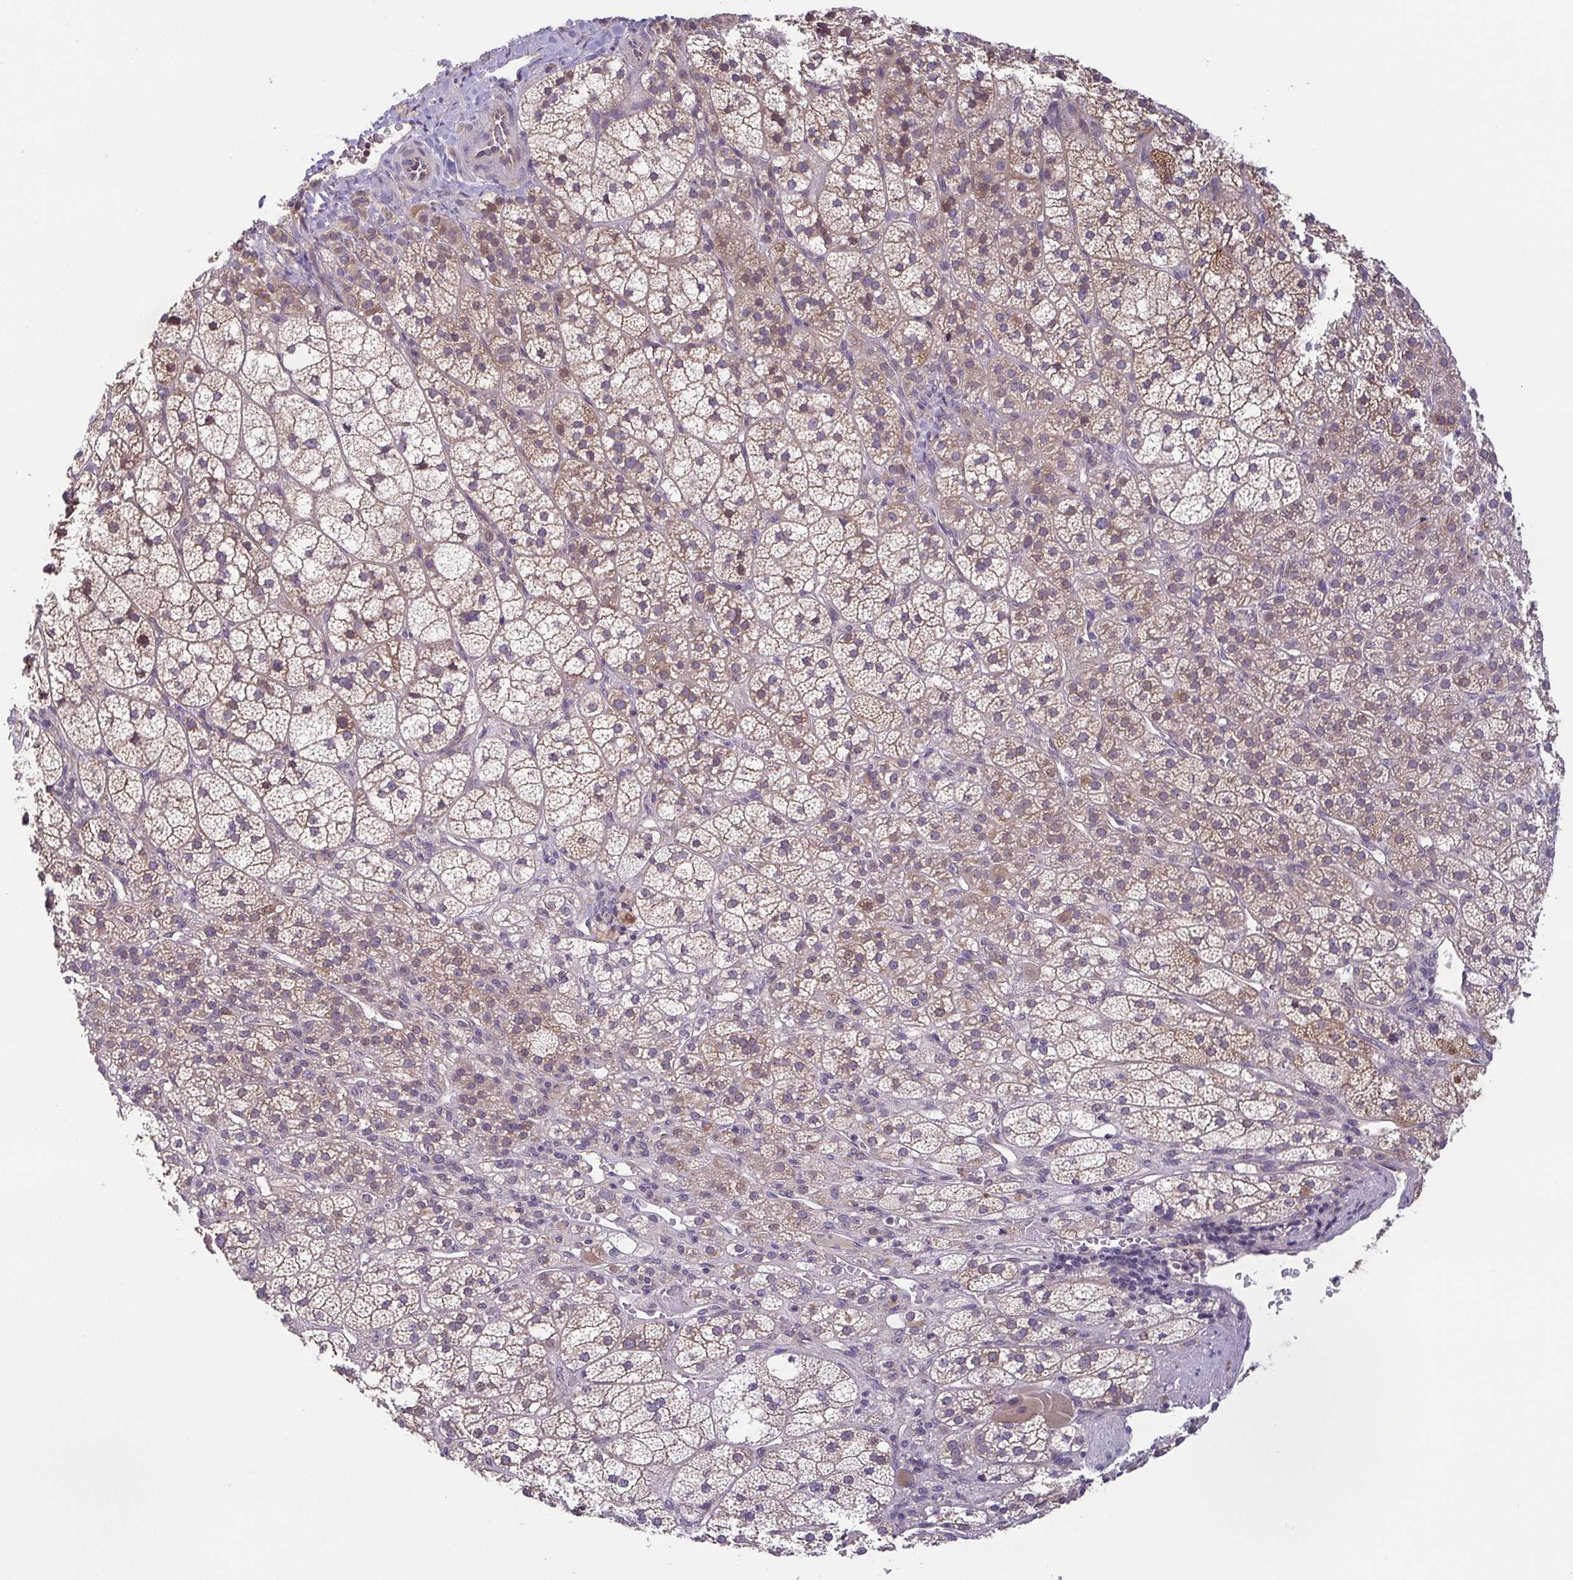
{"staining": {"intensity": "weak", "quantity": "25%-75%", "location": "cytoplasmic/membranous"}, "tissue": "adrenal gland", "cell_type": "Glandular cells", "image_type": "normal", "snomed": [{"axis": "morphology", "description": "Normal tissue, NOS"}, {"axis": "topography", "description": "Adrenal gland"}], "caption": "A low amount of weak cytoplasmic/membranous expression is present in approximately 25%-75% of glandular cells in normal adrenal gland.", "gene": "OSBPL7", "patient": {"sex": "female", "age": 60}}